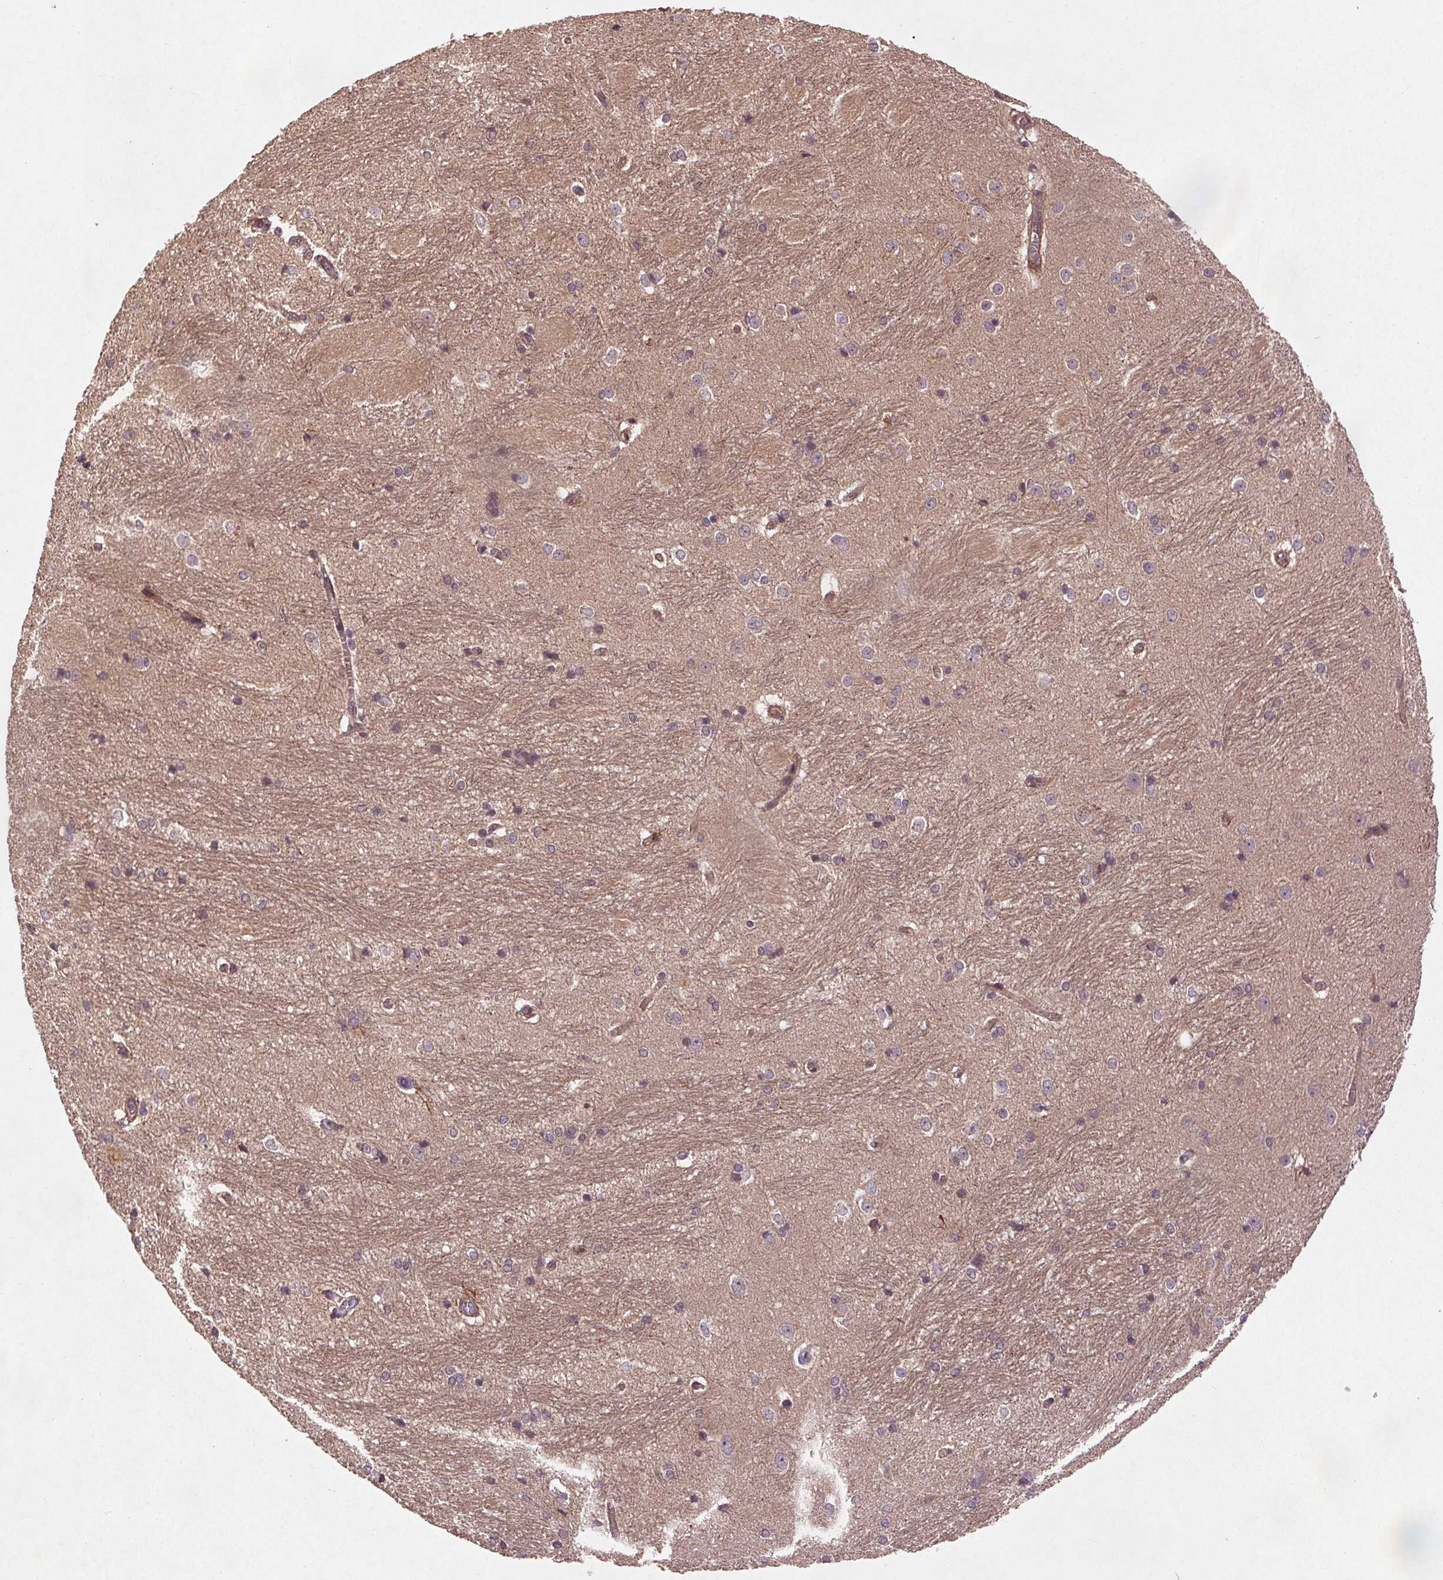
{"staining": {"intensity": "moderate", "quantity": "<25%", "location": "cytoplasmic/membranous"}, "tissue": "hippocampus", "cell_type": "Glial cells", "image_type": "normal", "snomed": [{"axis": "morphology", "description": "Normal tissue, NOS"}, {"axis": "topography", "description": "Cerebral cortex"}, {"axis": "topography", "description": "Hippocampus"}], "caption": "This micrograph demonstrates immunohistochemistry (IHC) staining of normal human hippocampus, with low moderate cytoplasmic/membranous positivity in about <25% of glial cells.", "gene": "SEC14L2", "patient": {"sex": "female", "age": 19}}